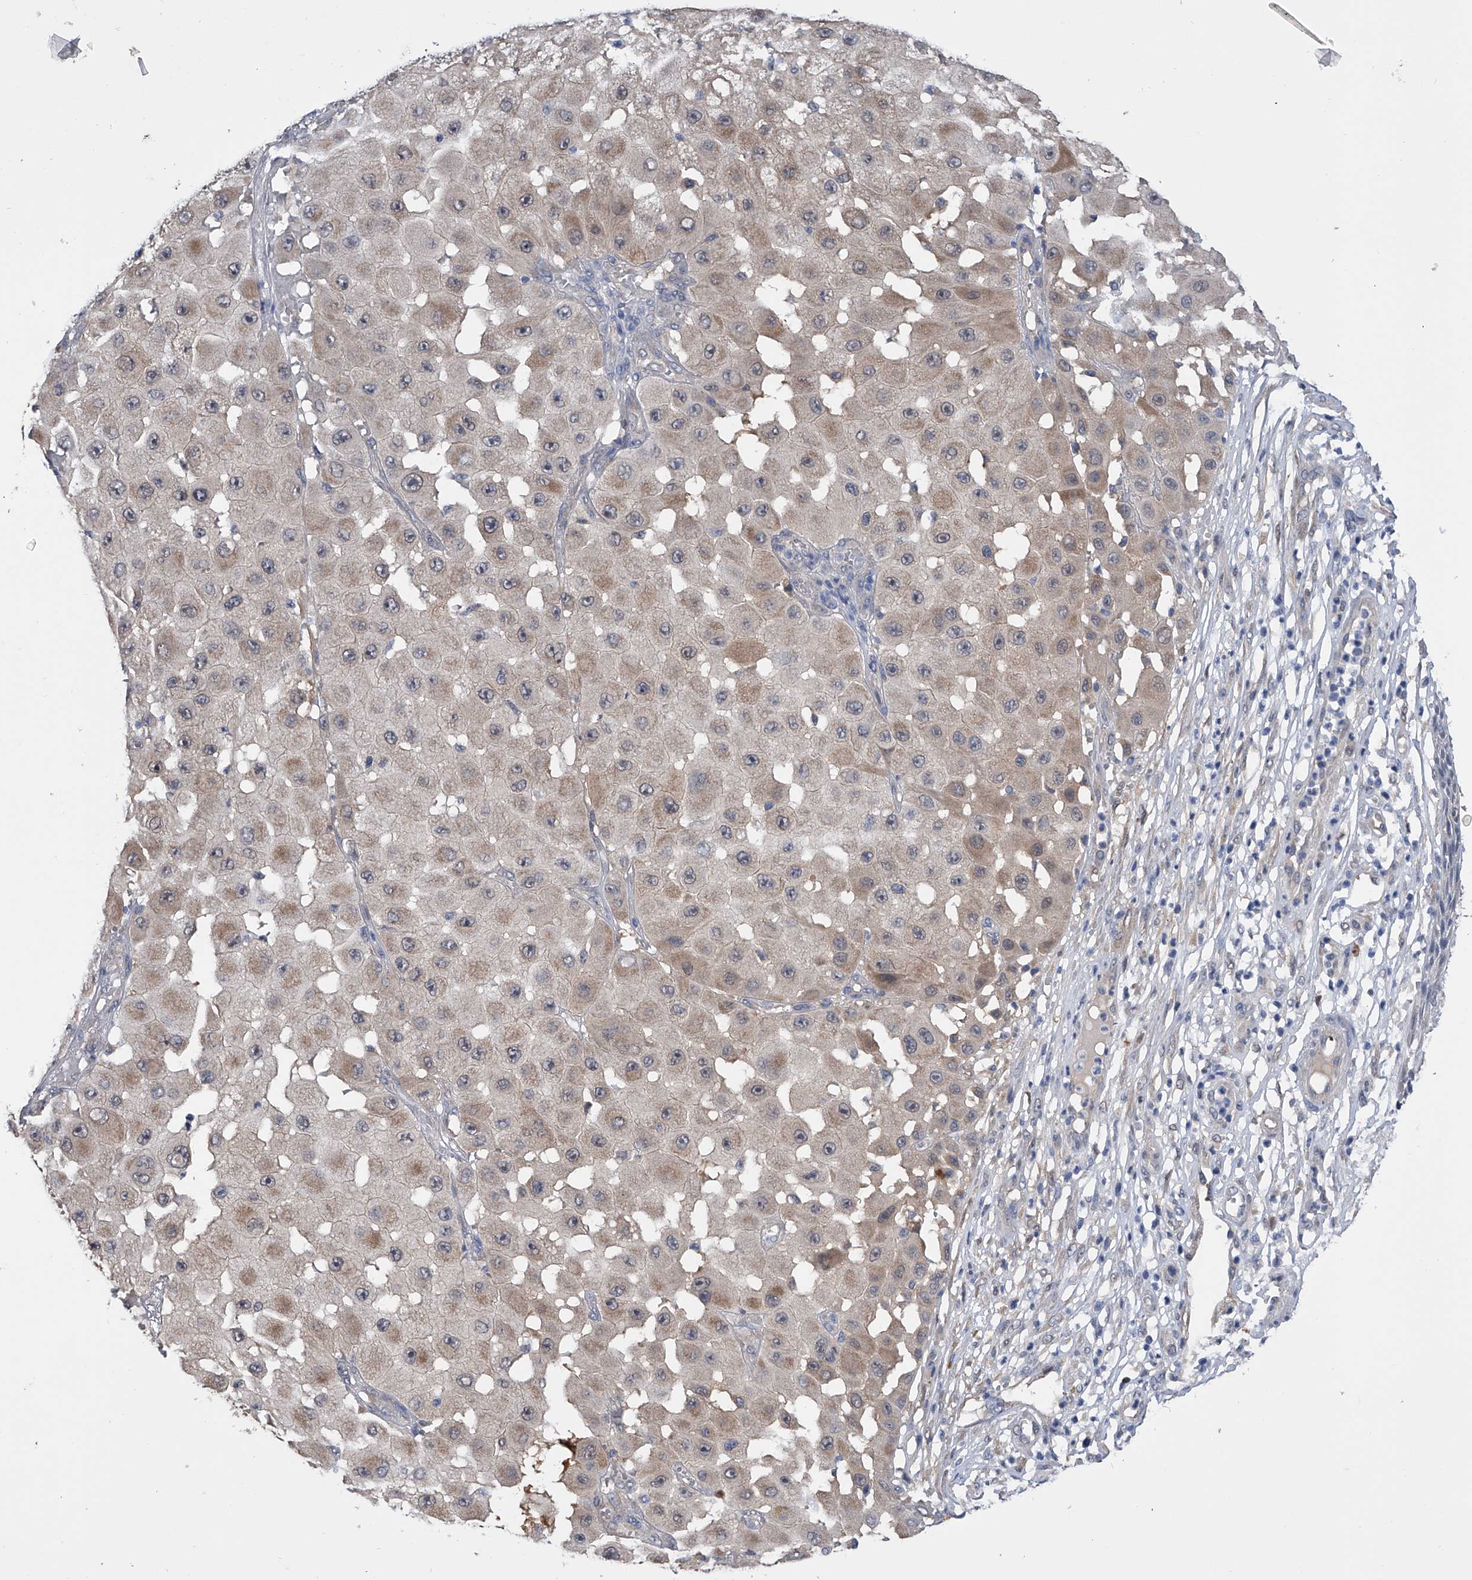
{"staining": {"intensity": "weak", "quantity": "<25%", "location": "cytoplasmic/membranous"}, "tissue": "melanoma", "cell_type": "Tumor cells", "image_type": "cancer", "snomed": [{"axis": "morphology", "description": "Malignant melanoma, NOS"}, {"axis": "topography", "description": "Skin"}], "caption": "Photomicrograph shows no significant protein expression in tumor cells of malignant melanoma. (Stains: DAB immunohistochemistry with hematoxylin counter stain, Microscopy: brightfield microscopy at high magnification).", "gene": "PGM3", "patient": {"sex": "female", "age": 81}}